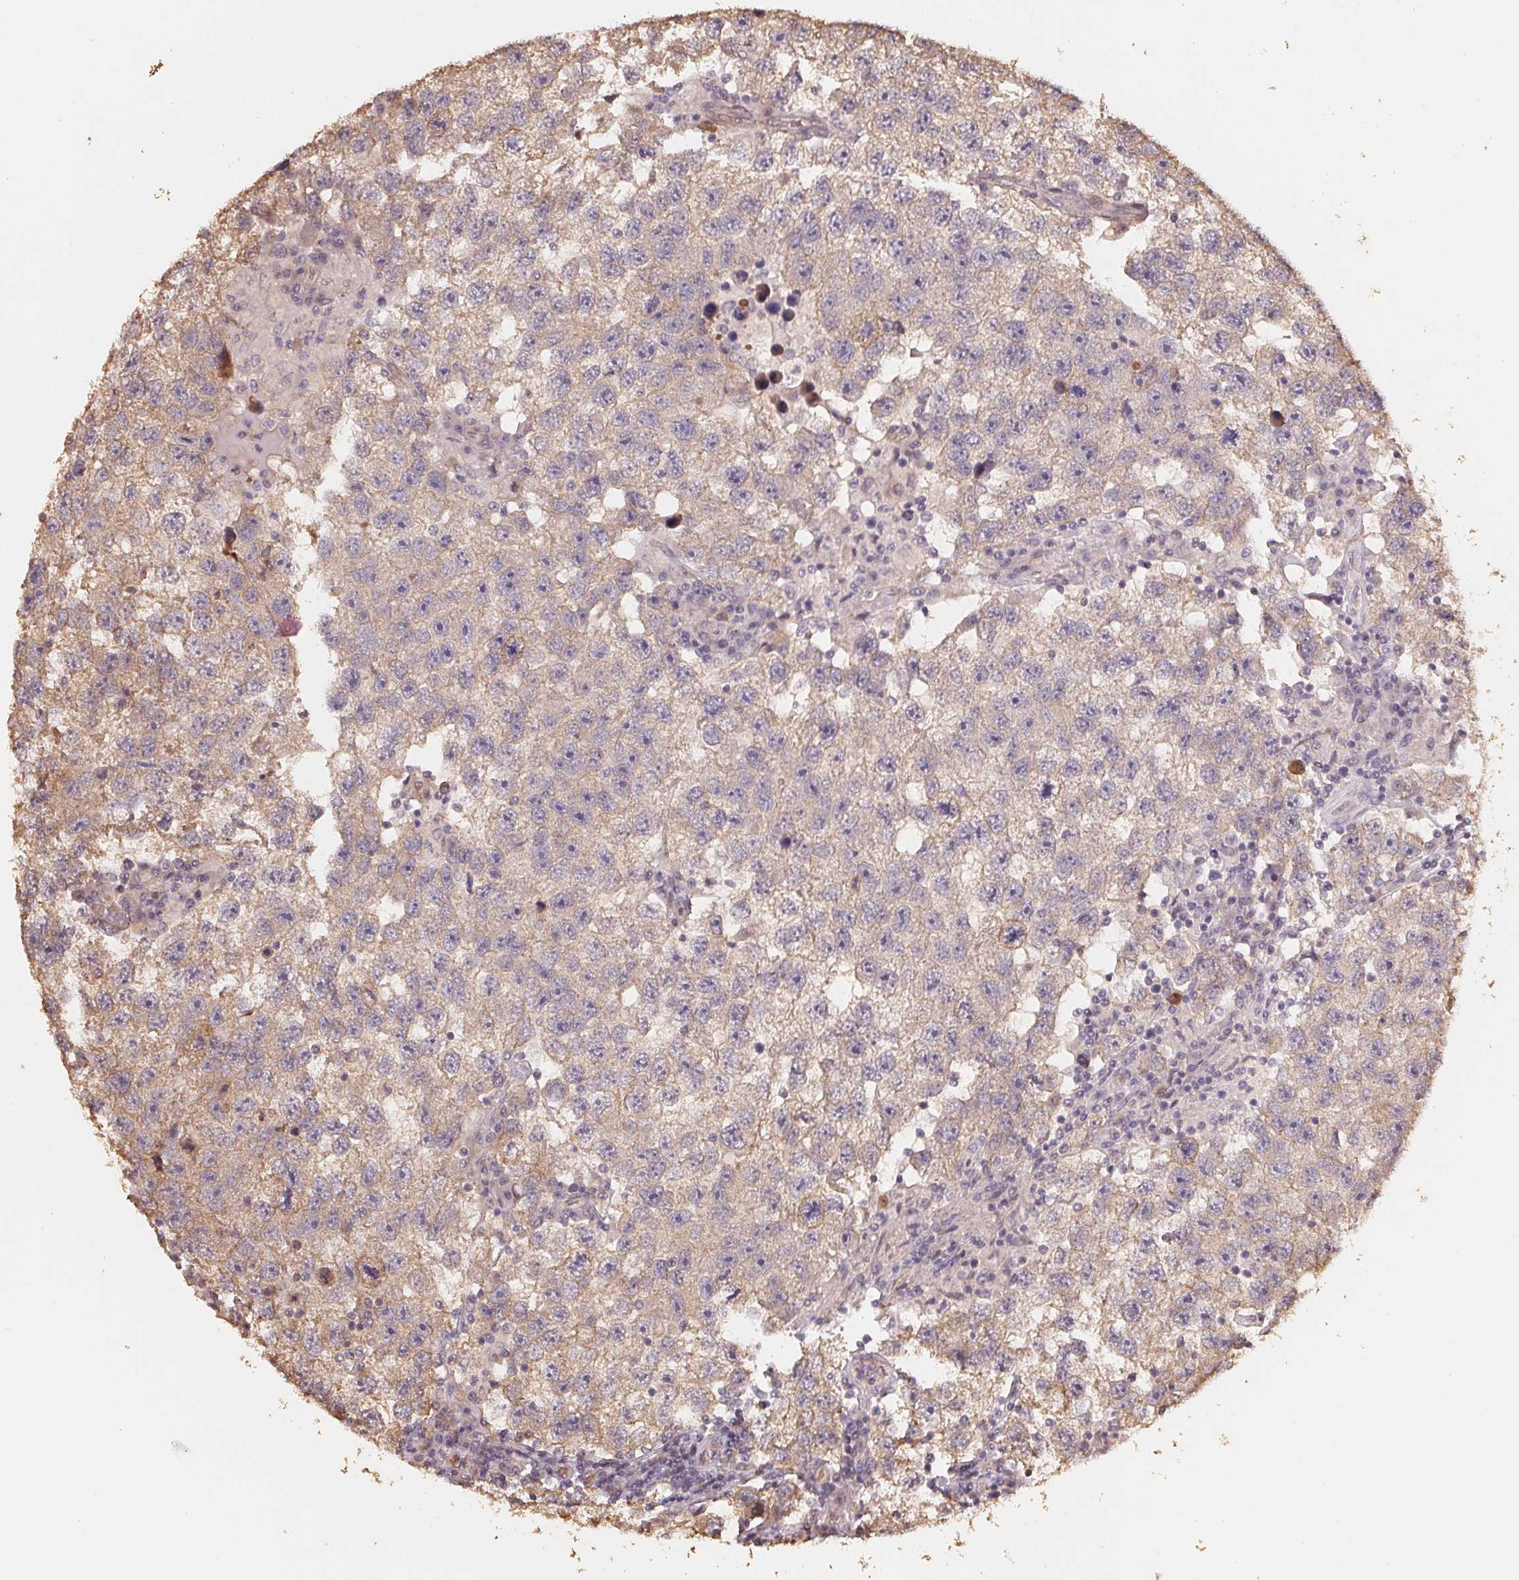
{"staining": {"intensity": "weak", "quantity": "<25%", "location": "cytoplasmic/membranous"}, "tissue": "testis cancer", "cell_type": "Tumor cells", "image_type": "cancer", "snomed": [{"axis": "morphology", "description": "Seminoma, NOS"}, {"axis": "topography", "description": "Testis"}], "caption": "IHC image of neoplastic tissue: testis cancer (seminoma) stained with DAB (3,3'-diaminobenzidine) reveals no significant protein staining in tumor cells. (DAB (3,3'-diaminobenzidine) immunohistochemistry visualized using brightfield microscopy, high magnification).", "gene": "TMEM222", "patient": {"sex": "male", "age": 26}}